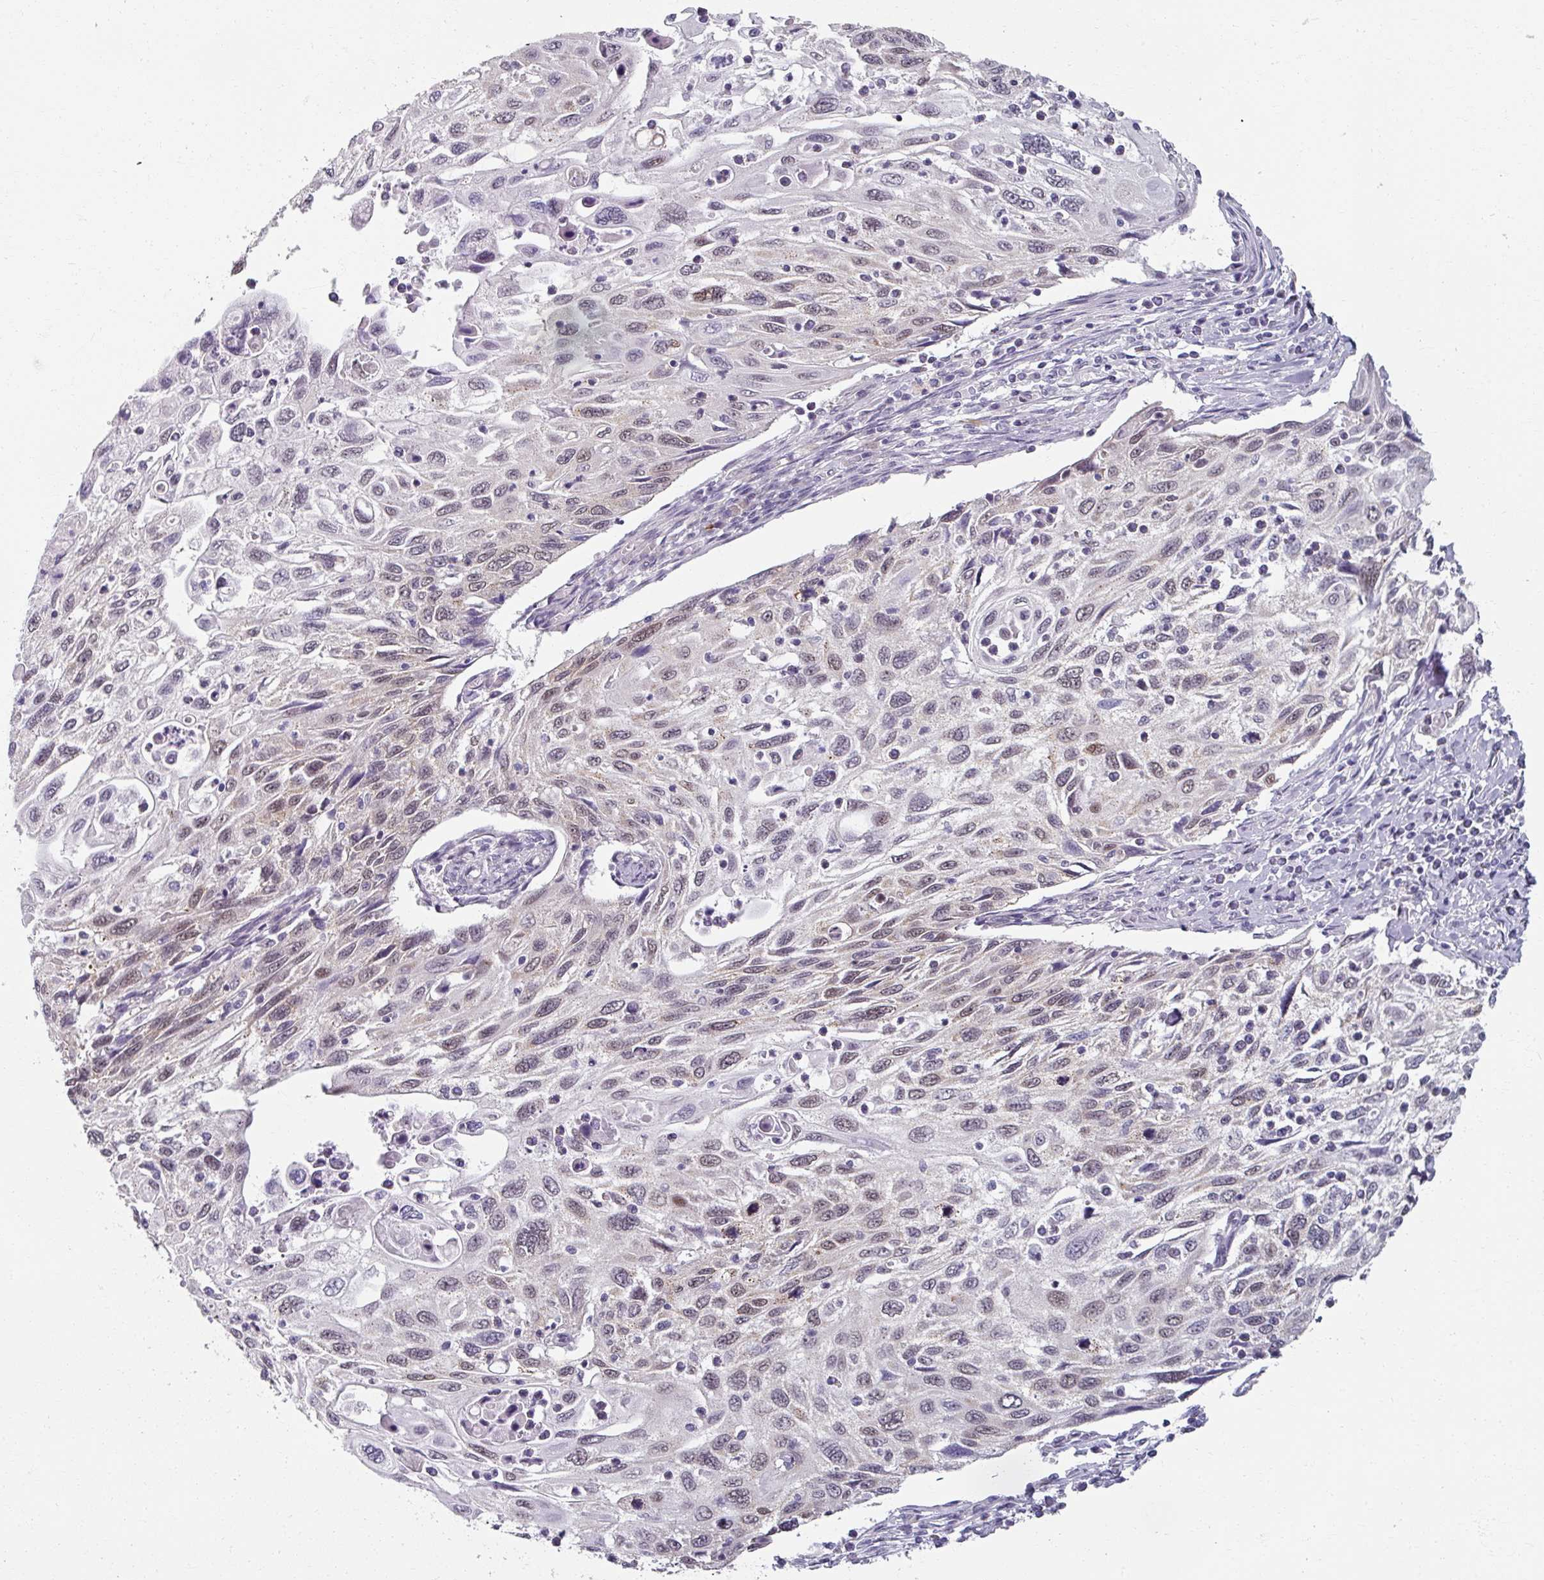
{"staining": {"intensity": "weak", "quantity": "<25%", "location": "nuclear"}, "tissue": "cervical cancer", "cell_type": "Tumor cells", "image_type": "cancer", "snomed": [{"axis": "morphology", "description": "Squamous cell carcinoma, NOS"}, {"axis": "topography", "description": "Cervix"}], "caption": "Immunohistochemistry (IHC) of human cervical cancer exhibits no positivity in tumor cells. The staining was performed using DAB (3,3'-diaminobenzidine) to visualize the protein expression in brown, while the nuclei were stained in blue with hematoxylin (Magnification: 20x).", "gene": "RIPOR3", "patient": {"sex": "female", "age": 70}}